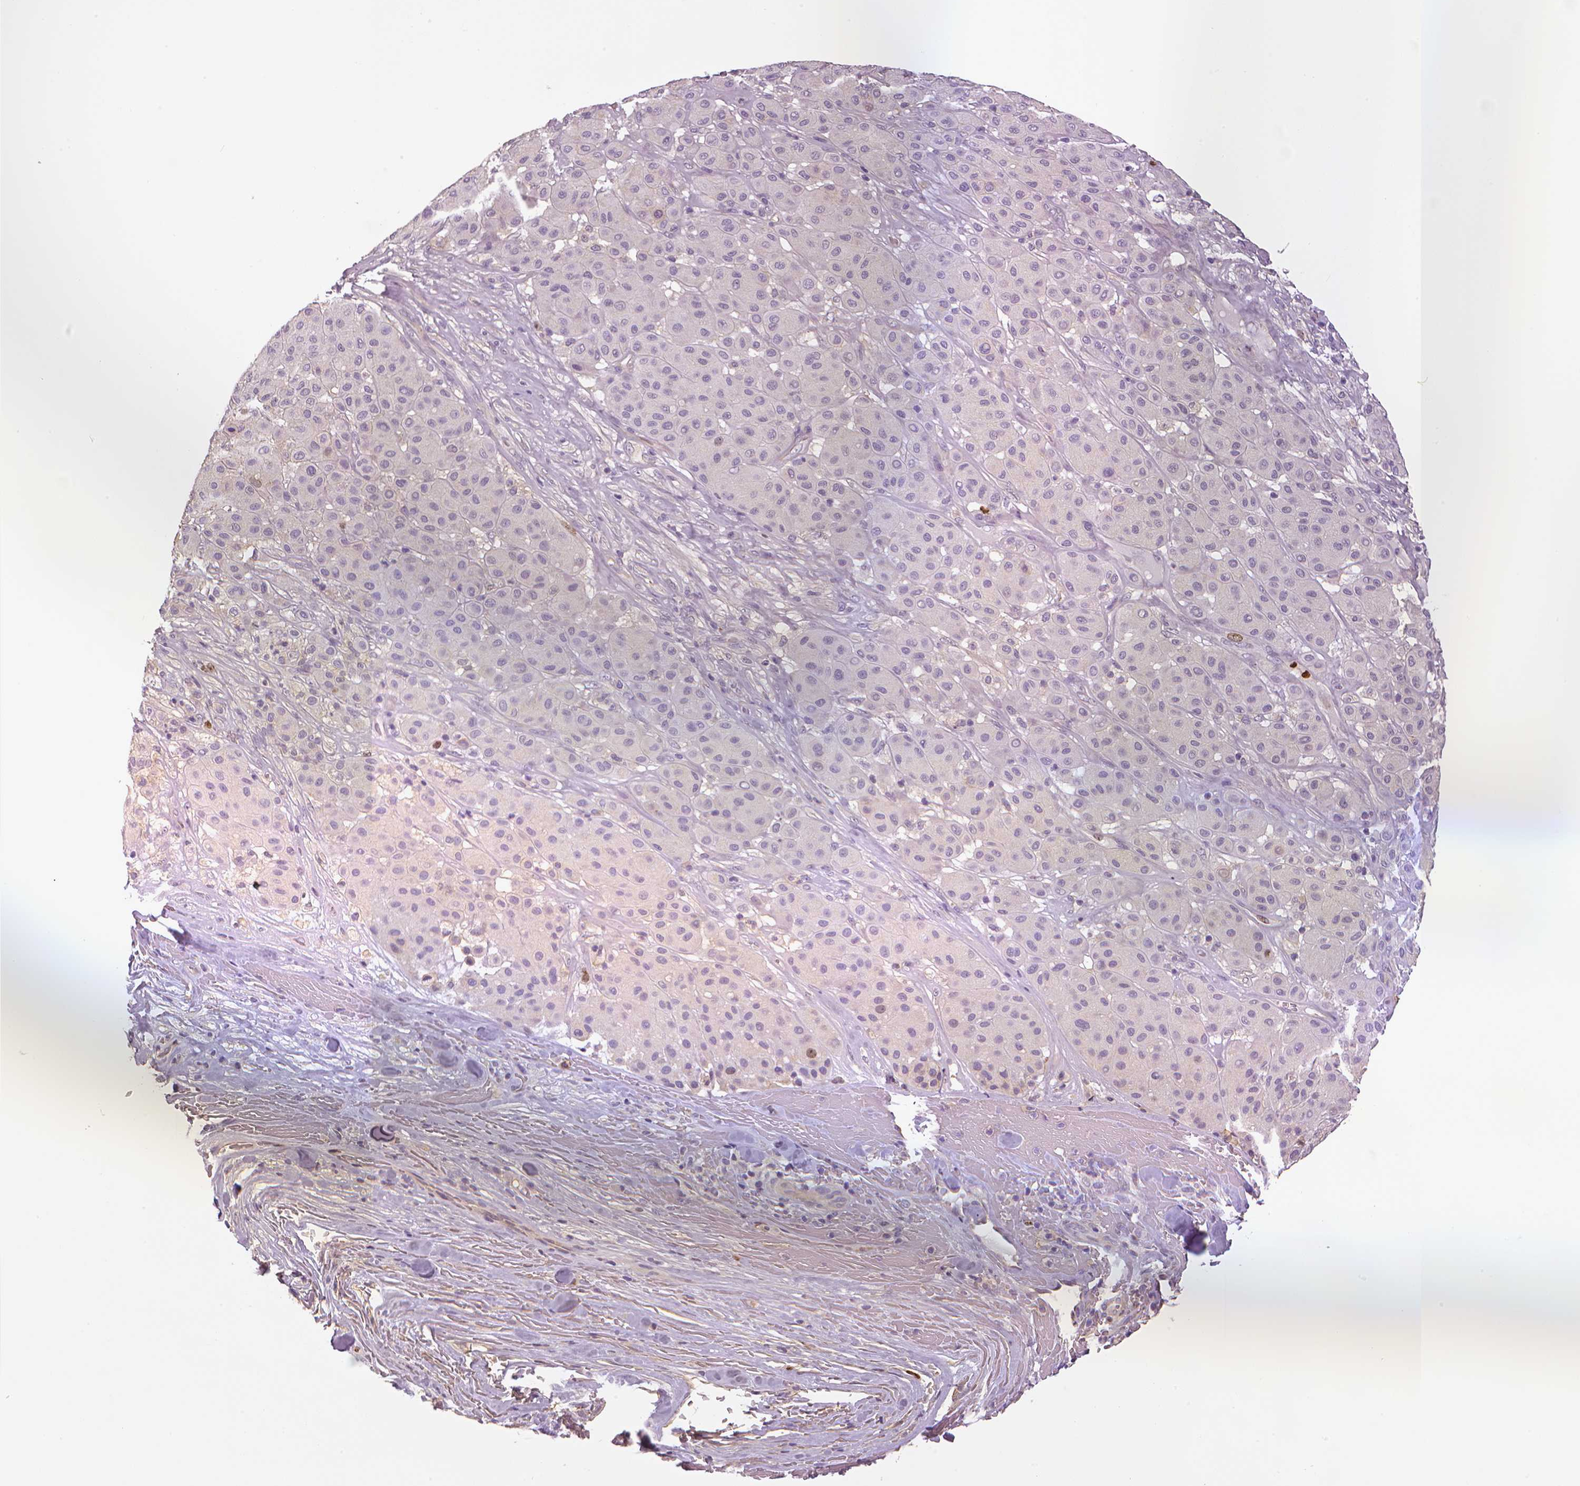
{"staining": {"intensity": "moderate", "quantity": "<25%", "location": "nuclear"}, "tissue": "melanoma", "cell_type": "Tumor cells", "image_type": "cancer", "snomed": [{"axis": "morphology", "description": "Malignant melanoma, Metastatic site"}, {"axis": "topography", "description": "Smooth muscle"}], "caption": "High-power microscopy captured an immunohistochemistry (IHC) micrograph of melanoma, revealing moderate nuclear positivity in about <25% of tumor cells. (DAB (3,3'-diaminobenzidine) = brown stain, brightfield microscopy at high magnification).", "gene": "MKI67", "patient": {"sex": "male", "age": 41}}